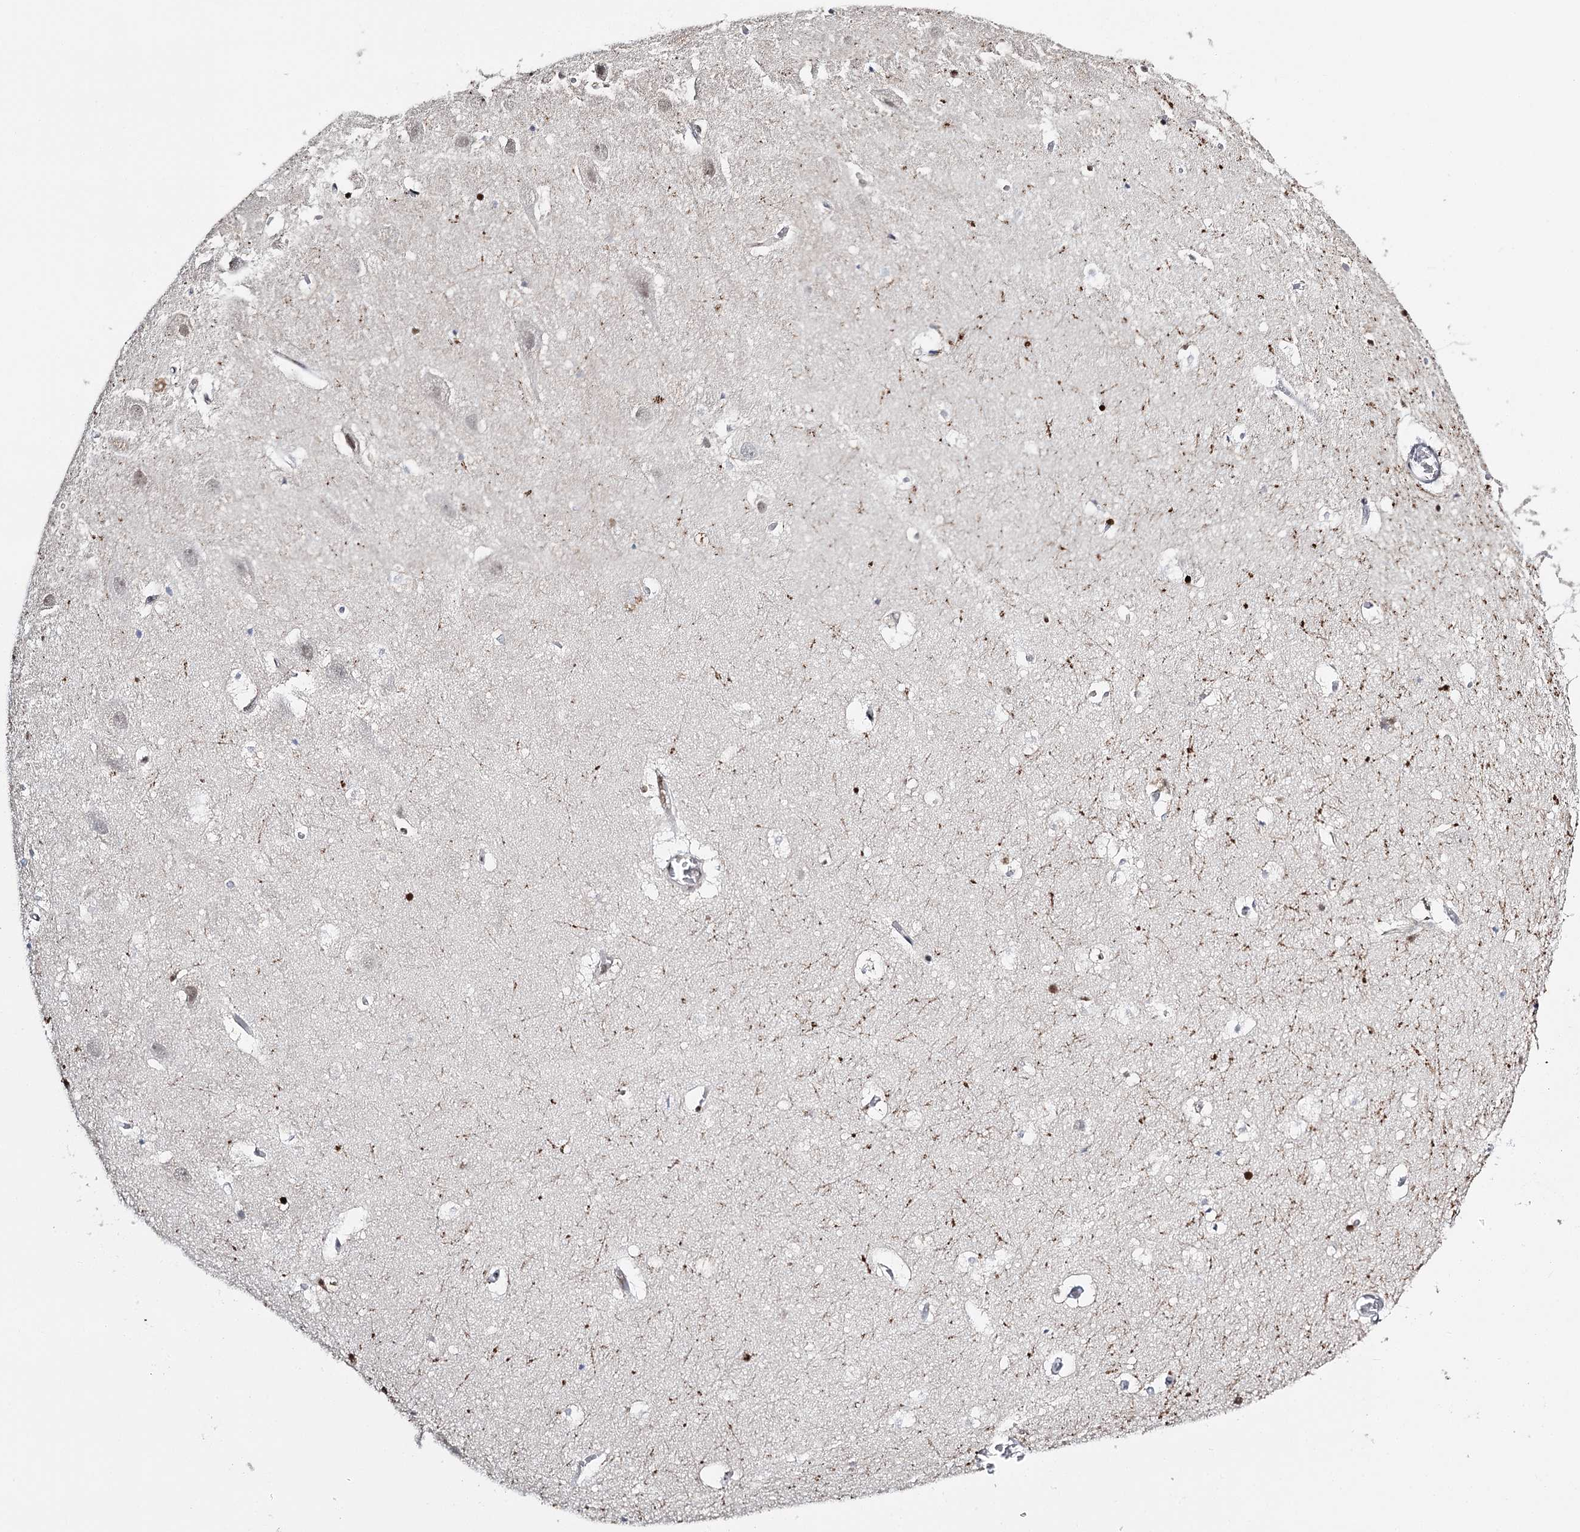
{"staining": {"intensity": "strong", "quantity": "25%-75%", "location": "nuclear"}, "tissue": "hippocampus", "cell_type": "Glial cells", "image_type": "normal", "snomed": [{"axis": "morphology", "description": "Normal tissue, NOS"}, {"axis": "topography", "description": "Hippocampus"}], "caption": "Protein staining by immunohistochemistry (IHC) exhibits strong nuclear positivity in approximately 25%-75% of glial cells in unremarkable hippocampus.", "gene": "RPS27A", "patient": {"sex": "female", "age": 52}}